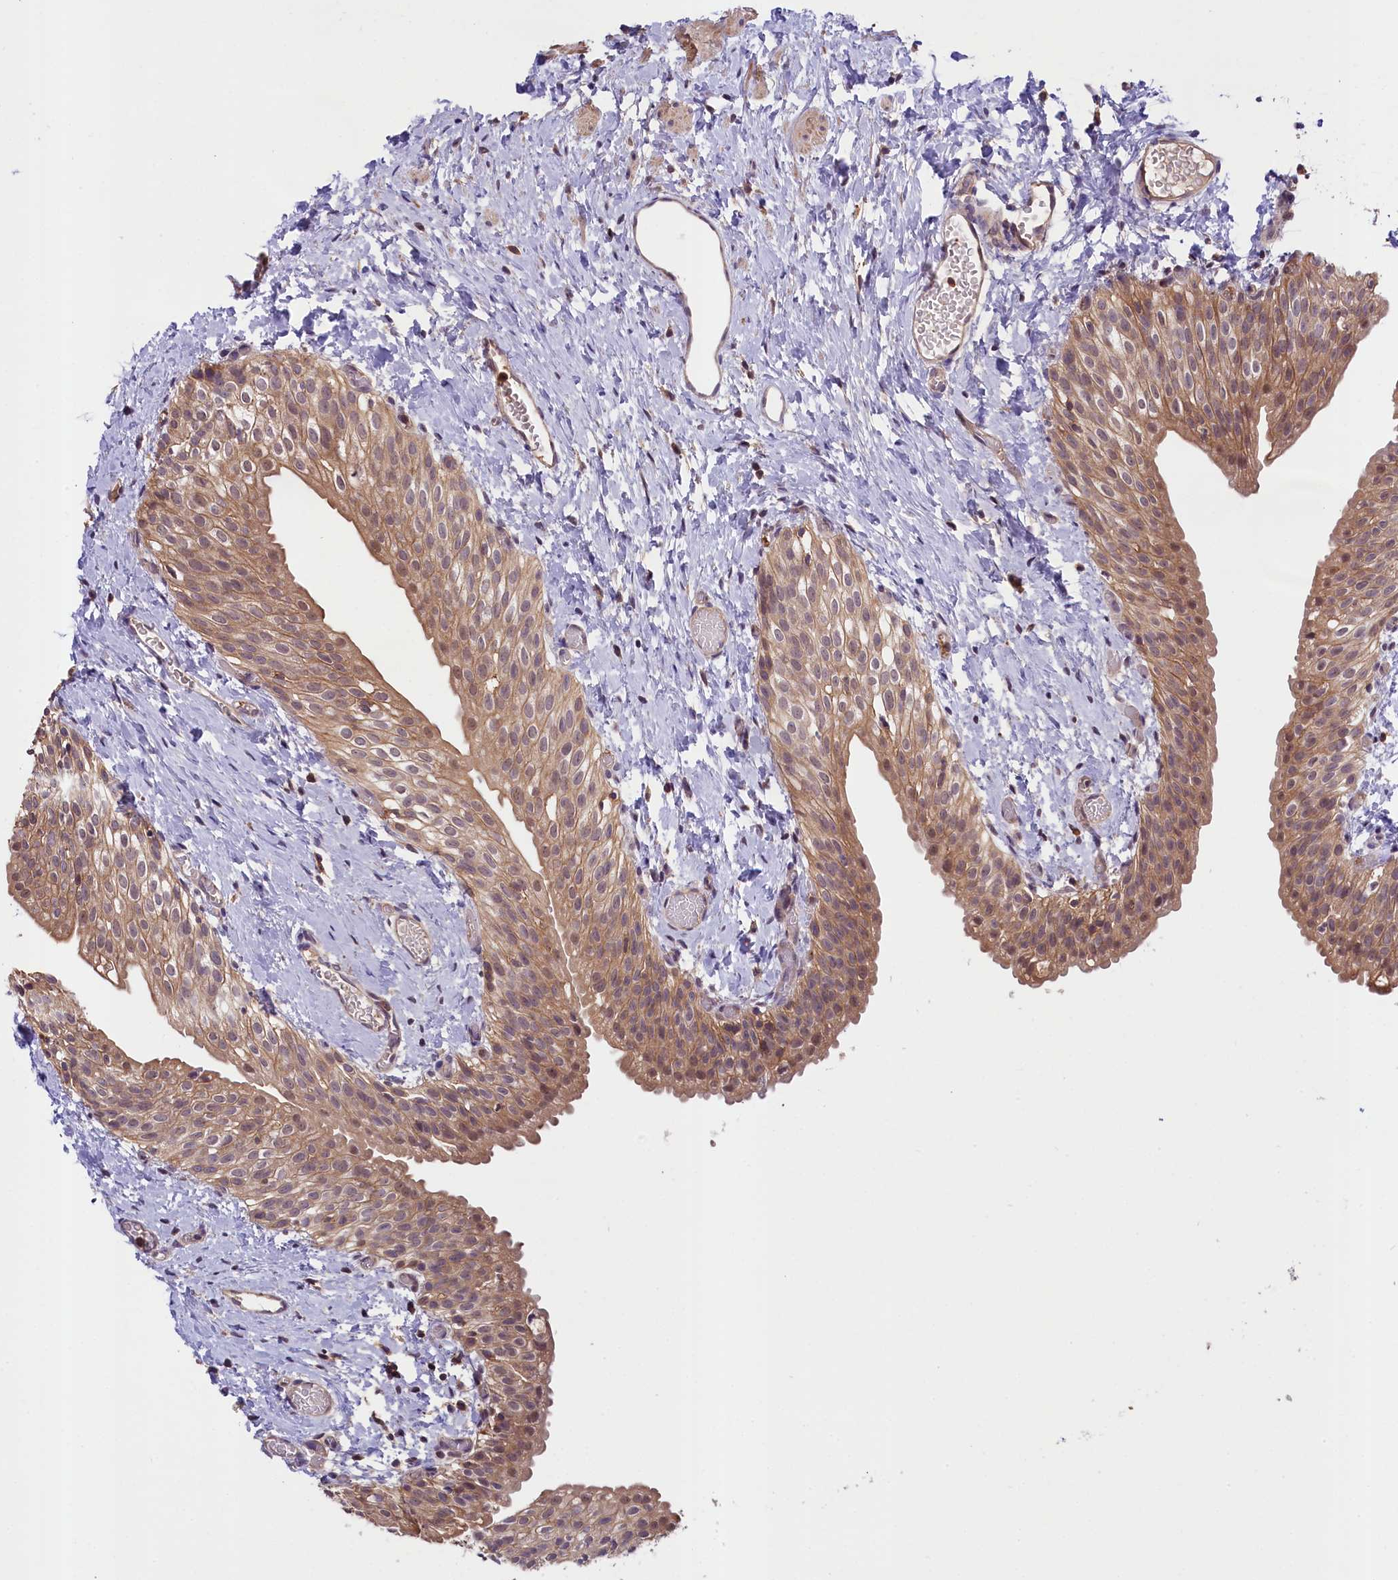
{"staining": {"intensity": "moderate", "quantity": ">75%", "location": "cytoplasmic/membranous"}, "tissue": "urinary bladder", "cell_type": "Urothelial cells", "image_type": "normal", "snomed": [{"axis": "morphology", "description": "Normal tissue, NOS"}, {"axis": "topography", "description": "Urinary bladder"}], "caption": "A brown stain highlights moderate cytoplasmic/membranous expression of a protein in urothelial cells of unremarkable urinary bladder. (IHC, brightfield microscopy, high magnification).", "gene": "SKIDA1", "patient": {"sex": "male", "age": 1}}